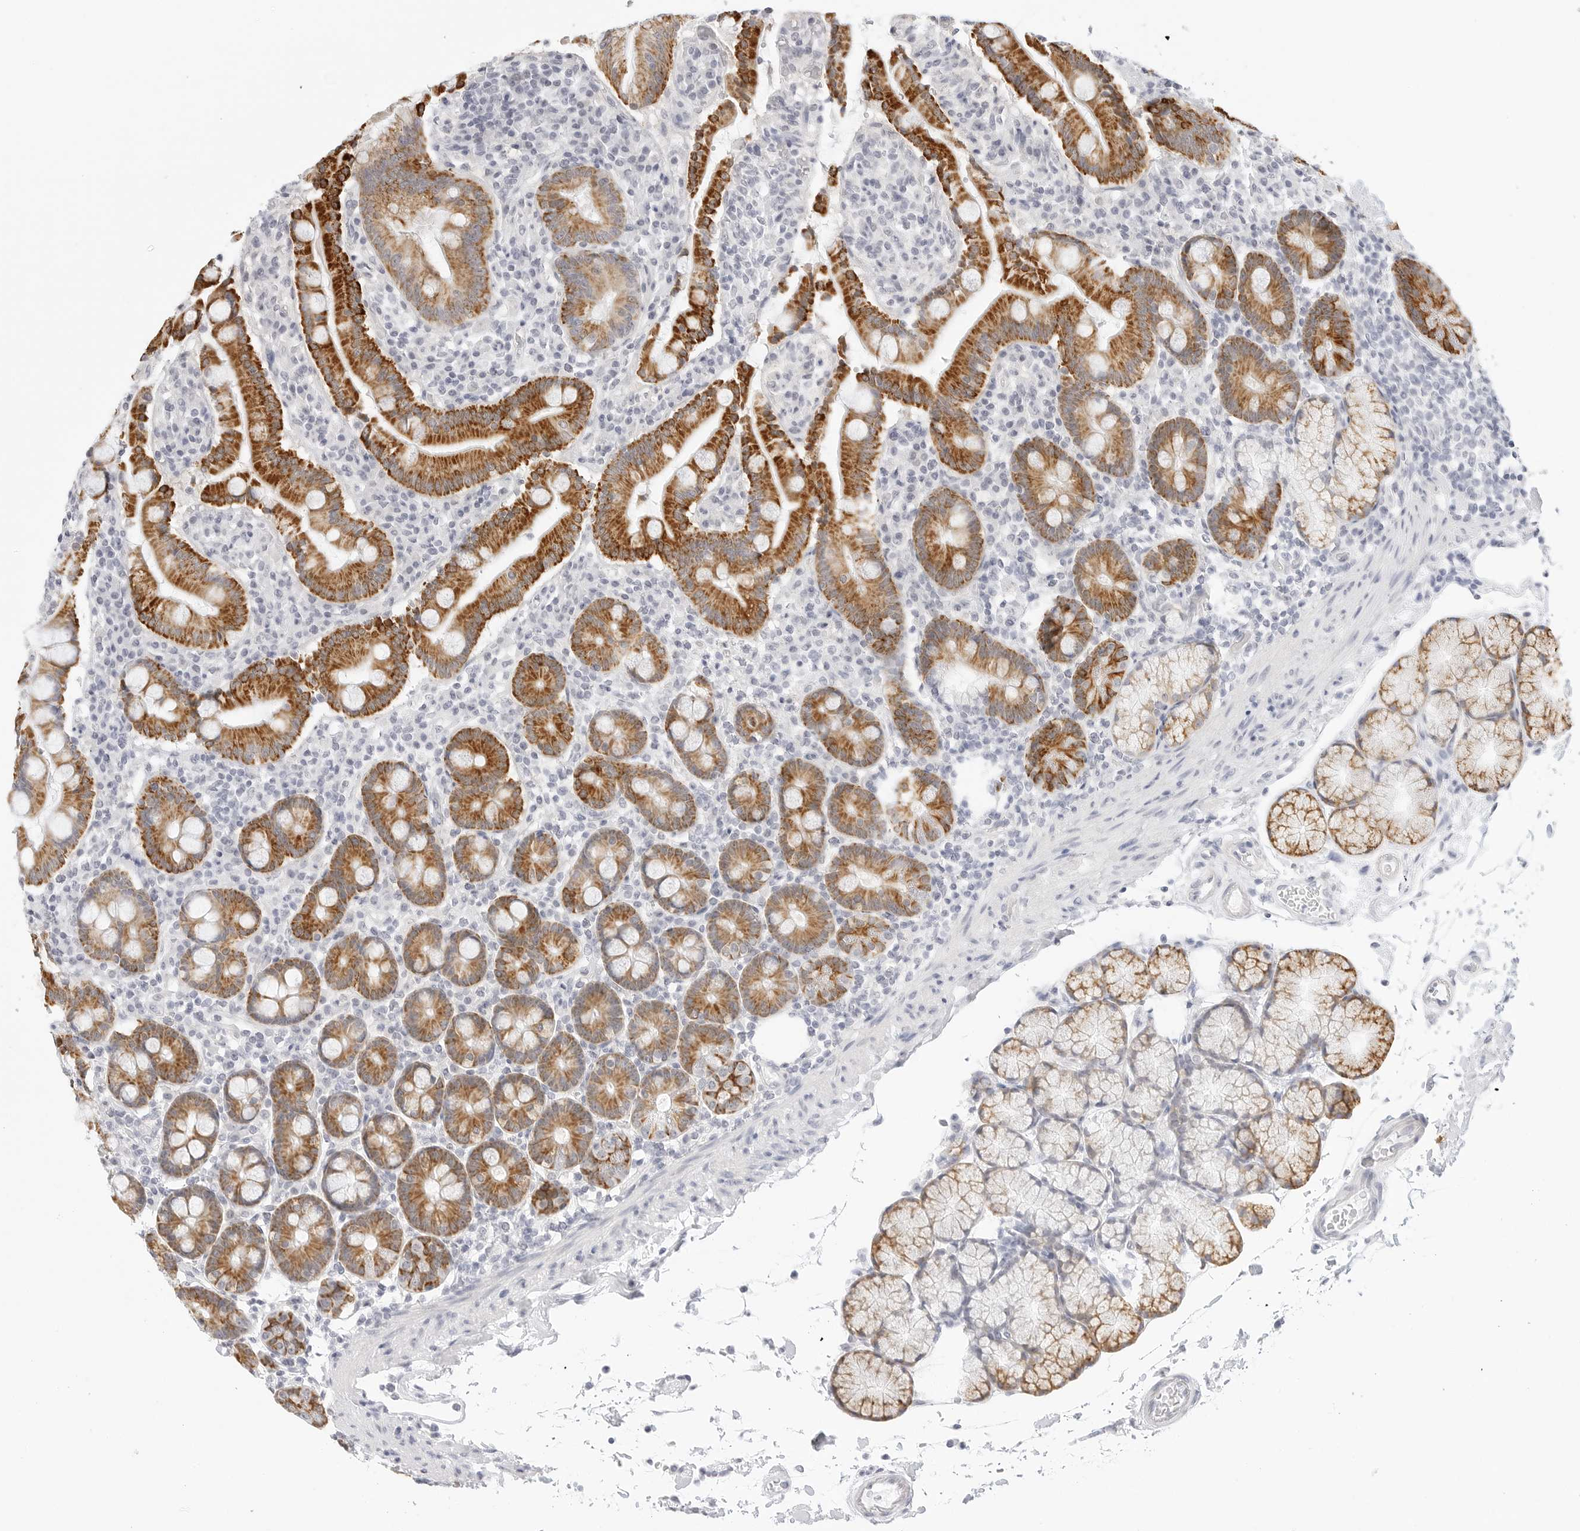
{"staining": {"intensity": "strong", "quantity": "25%-75%", "location": "cytoplasmic/membranous"}, "tissue": "duodenum", "cell_type": "Glandular cells", "image_type": "normal", "snomed": [{"axis": "morphology", "description": "Normal tissue, NOS"}, {"axis": "topography", "description": "Small intestine, NOS"}], "caption": "Brown immunohistochemical staining in unremarkable human duodenum demonstrates strong cytoplasmic/membranous staining in approximately 25%-75% of glandular cells.", "gene": "HMGCS2", "patient": {"sex": "female", "age": 71}}